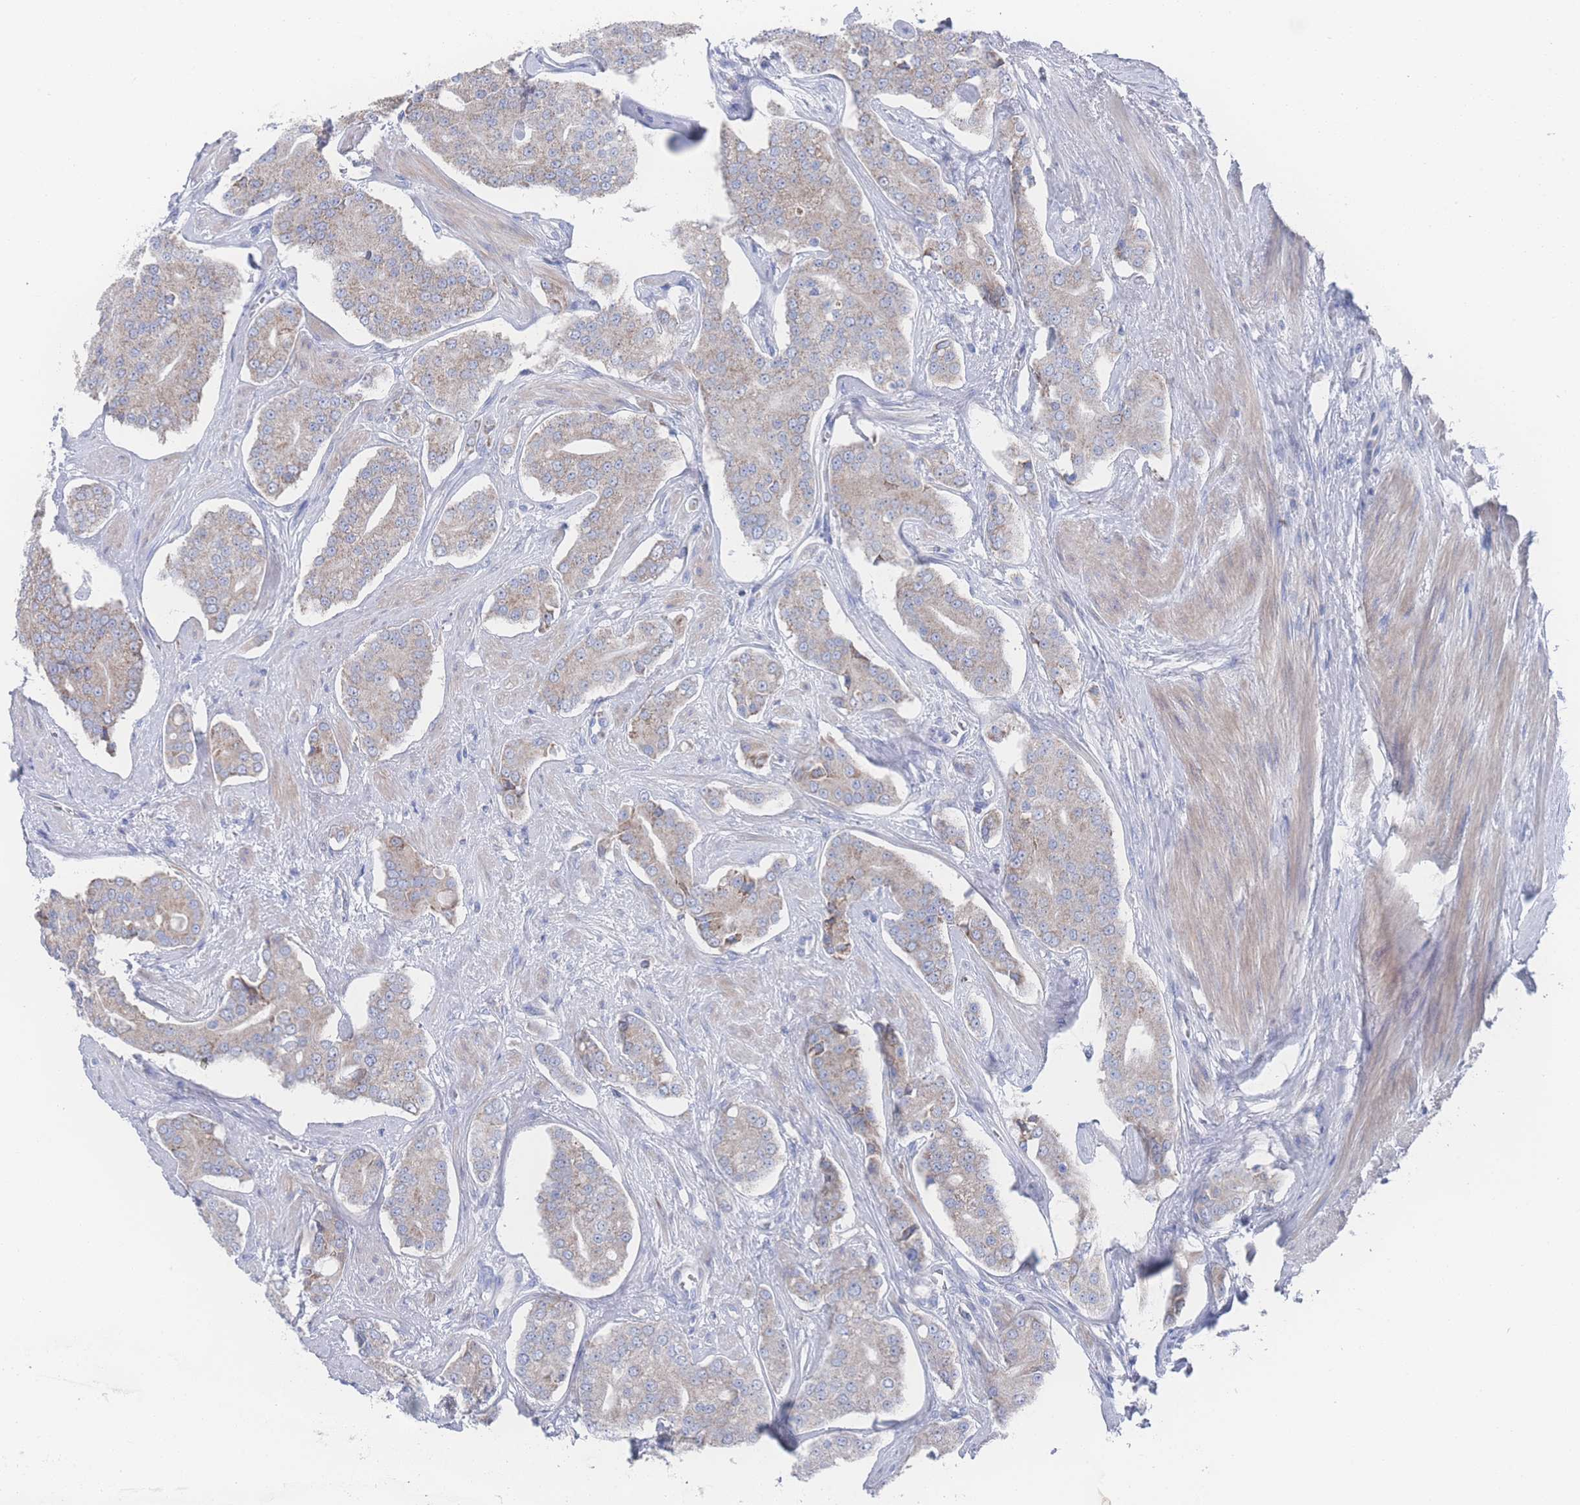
{"staining": {"intensity": "weak", "quantity": "25%-75%", "location": "cytoplasmic/membranous"}, "tissue": "prostate cancer", "cell_type": "Tumor cells", "image_type": "cancer", "snomed": [{"axis": "morphology", "description": "Adenocarcinoma, High grade"}, {"axis": "topography", "description": "Prostate"}], "caption": "Protein analysis of prostate cancer (adenocarcinoma (high-grade)) tissue shows weak cytoplasmic/membranous staining in about 25%-75% of tumor cells.", "gene": "SNPH", "patient": {"sex": "male", "age": 71}}